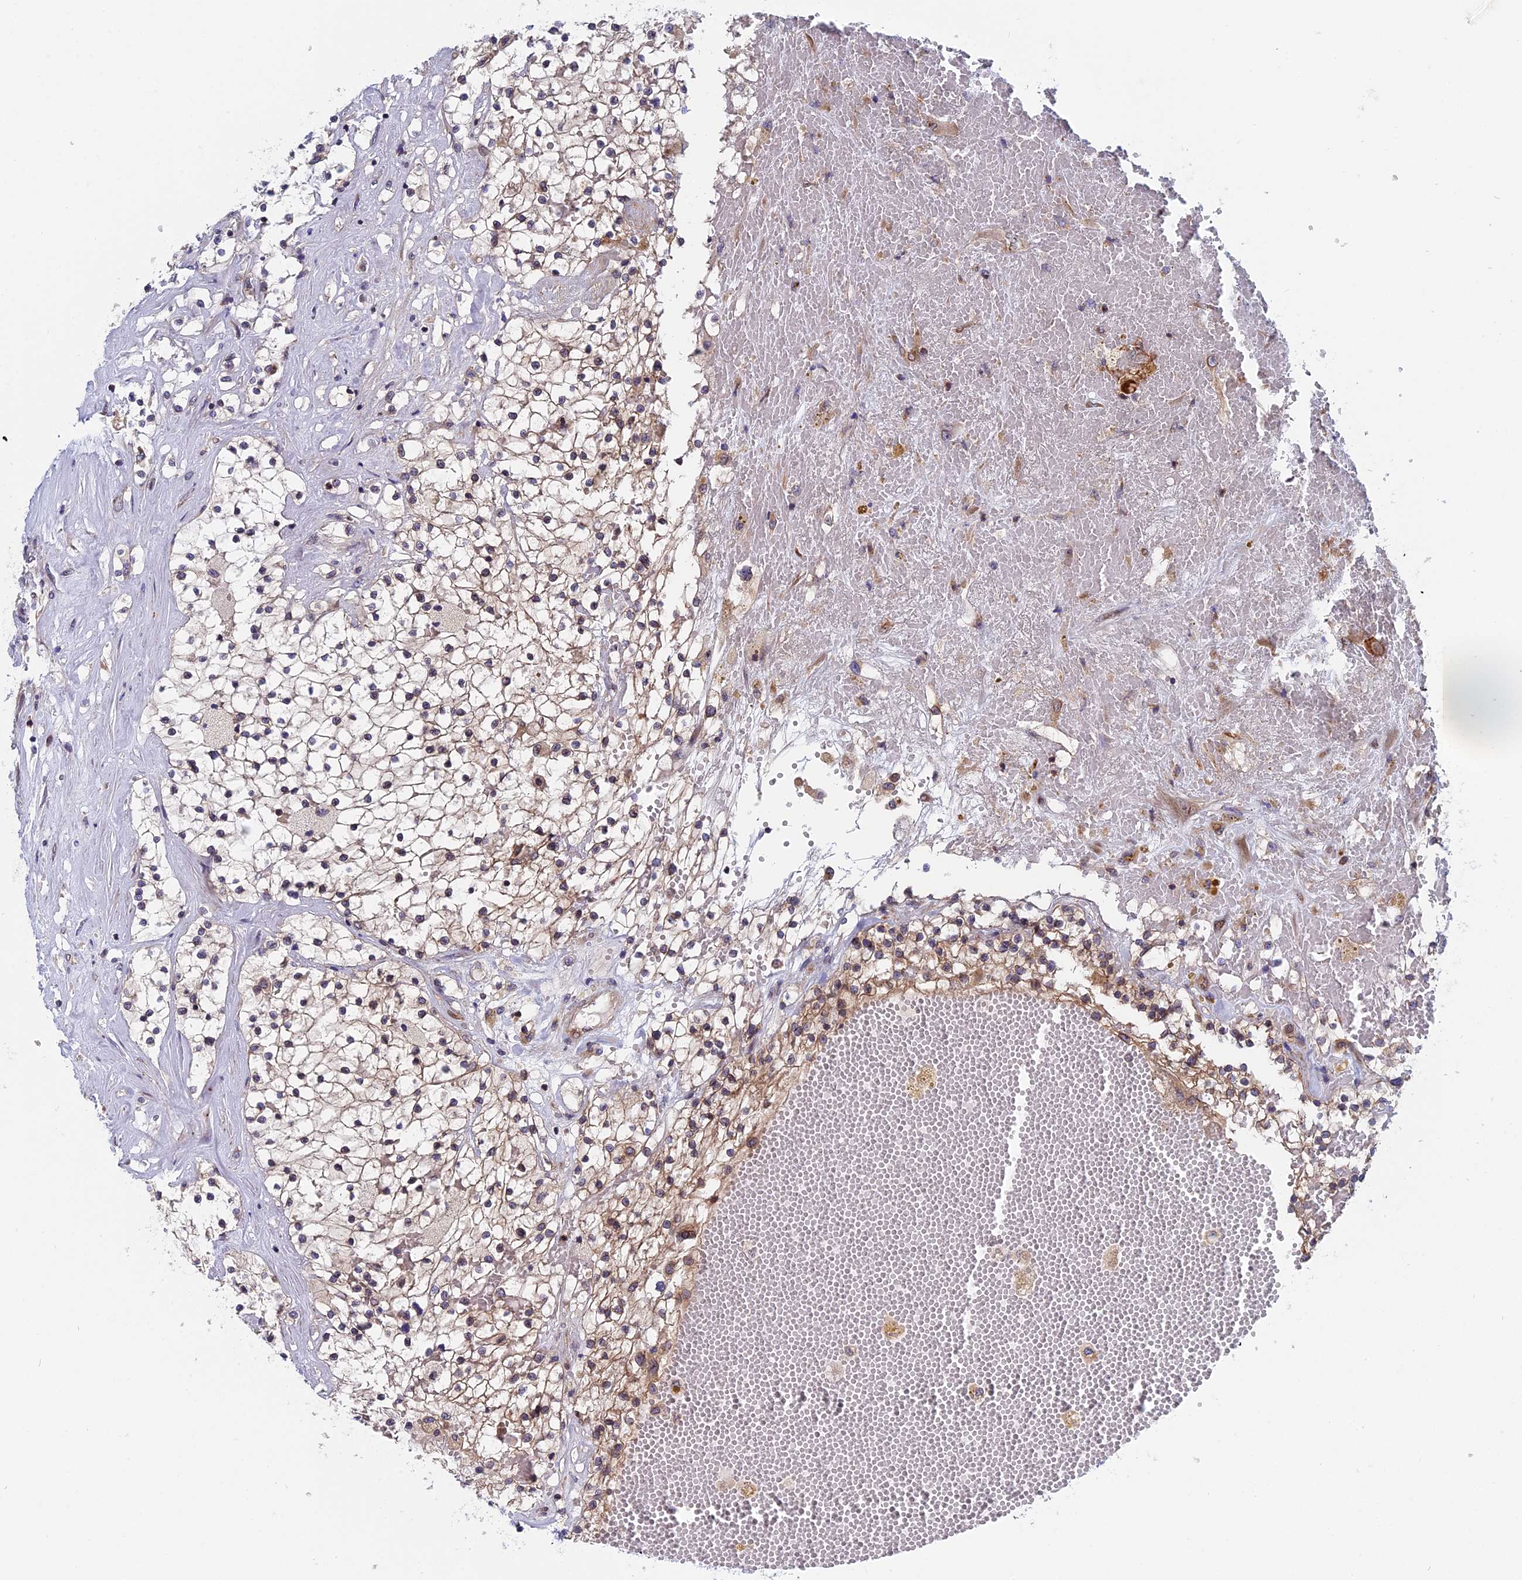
{"staining": {"intensity": "moderate", "quantity": "<25%", "location": "cytoplasmic/membranous"}, "tissue": "renal cancer", "cell_type": "Tumor cells", "image_type": "cancer", "snomed": [{"axis": "morphology", "description": "Normal tissue, NOS"}, {"axis": "morphology", "description": "Adenocarcinoma, NOS"}, {"axis": "topography", "description": "Kidney"}], "caption": "This is a histology image of IHC staining of renal cancer, which shows moderate positivity in the cytoplasmic/membranous of tumor cells.", "gene": "NAA10", "patient": {"sex": "male", "age": 68}}